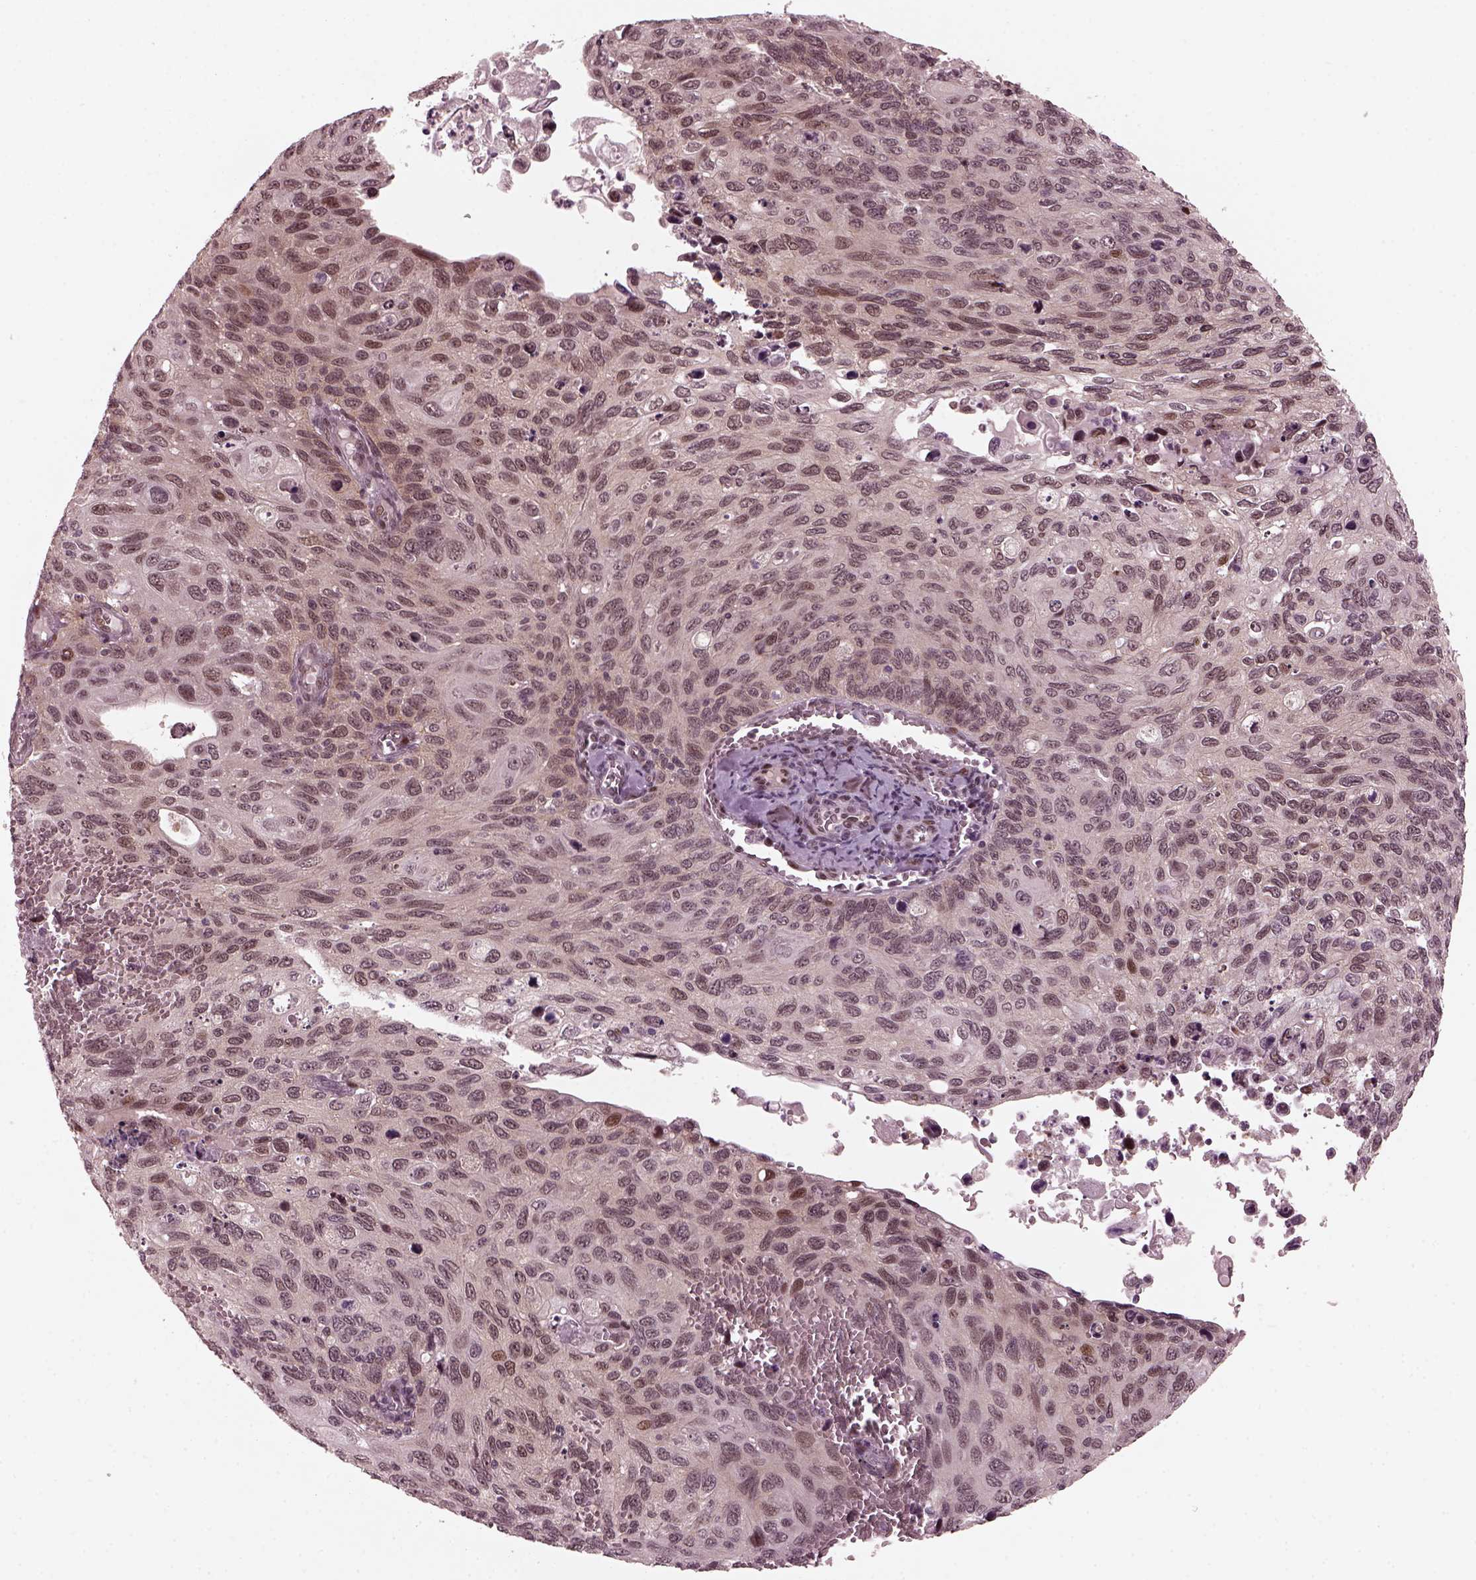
{"staining": {"intensity": "moderate", "quantity": "<25%", "location": "nuclear"}, "tissue": "cervical cancer", "cell_type": "Tumor cells", "image_type": "cancer", "snomed": [{"axis": "morphology", "description": "Squamous cell carcinoma, NOS"}, {"axis": "topography", "description": "Cervix"}], "caption": "Squamous cell carcinoma (cervical) tissue exhibits moderate nuclear expression in about <25% of tumor cells", "gene": "TRIB3", "patient": {"sex": "female", "age": 70}}